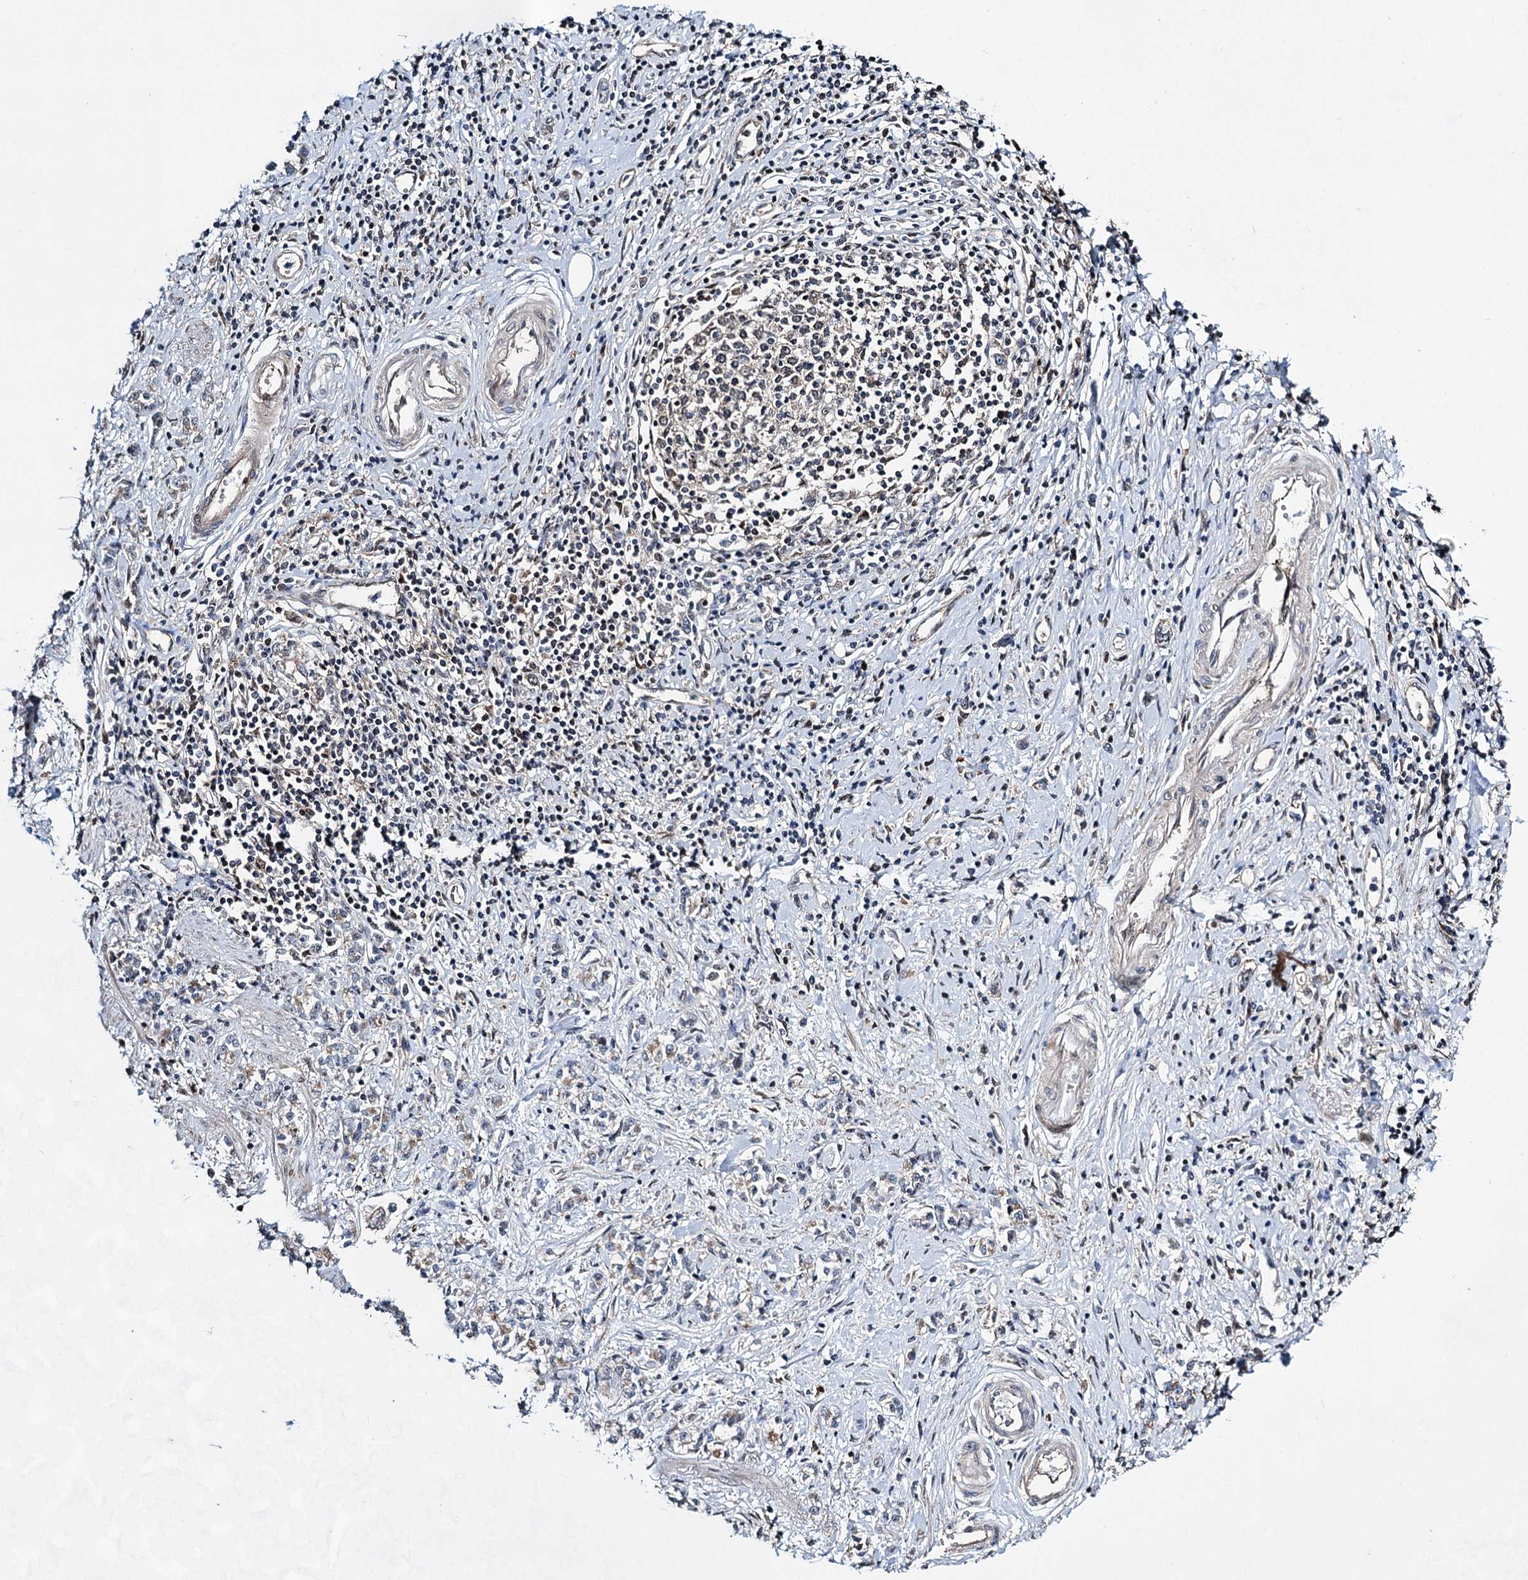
{"staining": {"intensity": "negative", "quantity": "none", "location": "none"}, "tissue": "stomach cancer", "cell_type": "Tumor cells", "image_type": "cancer", "snomed": [{"axis": "morphology", "description": "Adenocarcinoma, NOS"}, {"axis": "topography", "description": "Stomach"}], "caption": "A high-resolution photomicrograph shows IHC staining of stomach cancer, which demonstrates no significant positivity in tumor cells.", "gene": "GPBP1", "patient": {"sex": "female", "age": 76}}